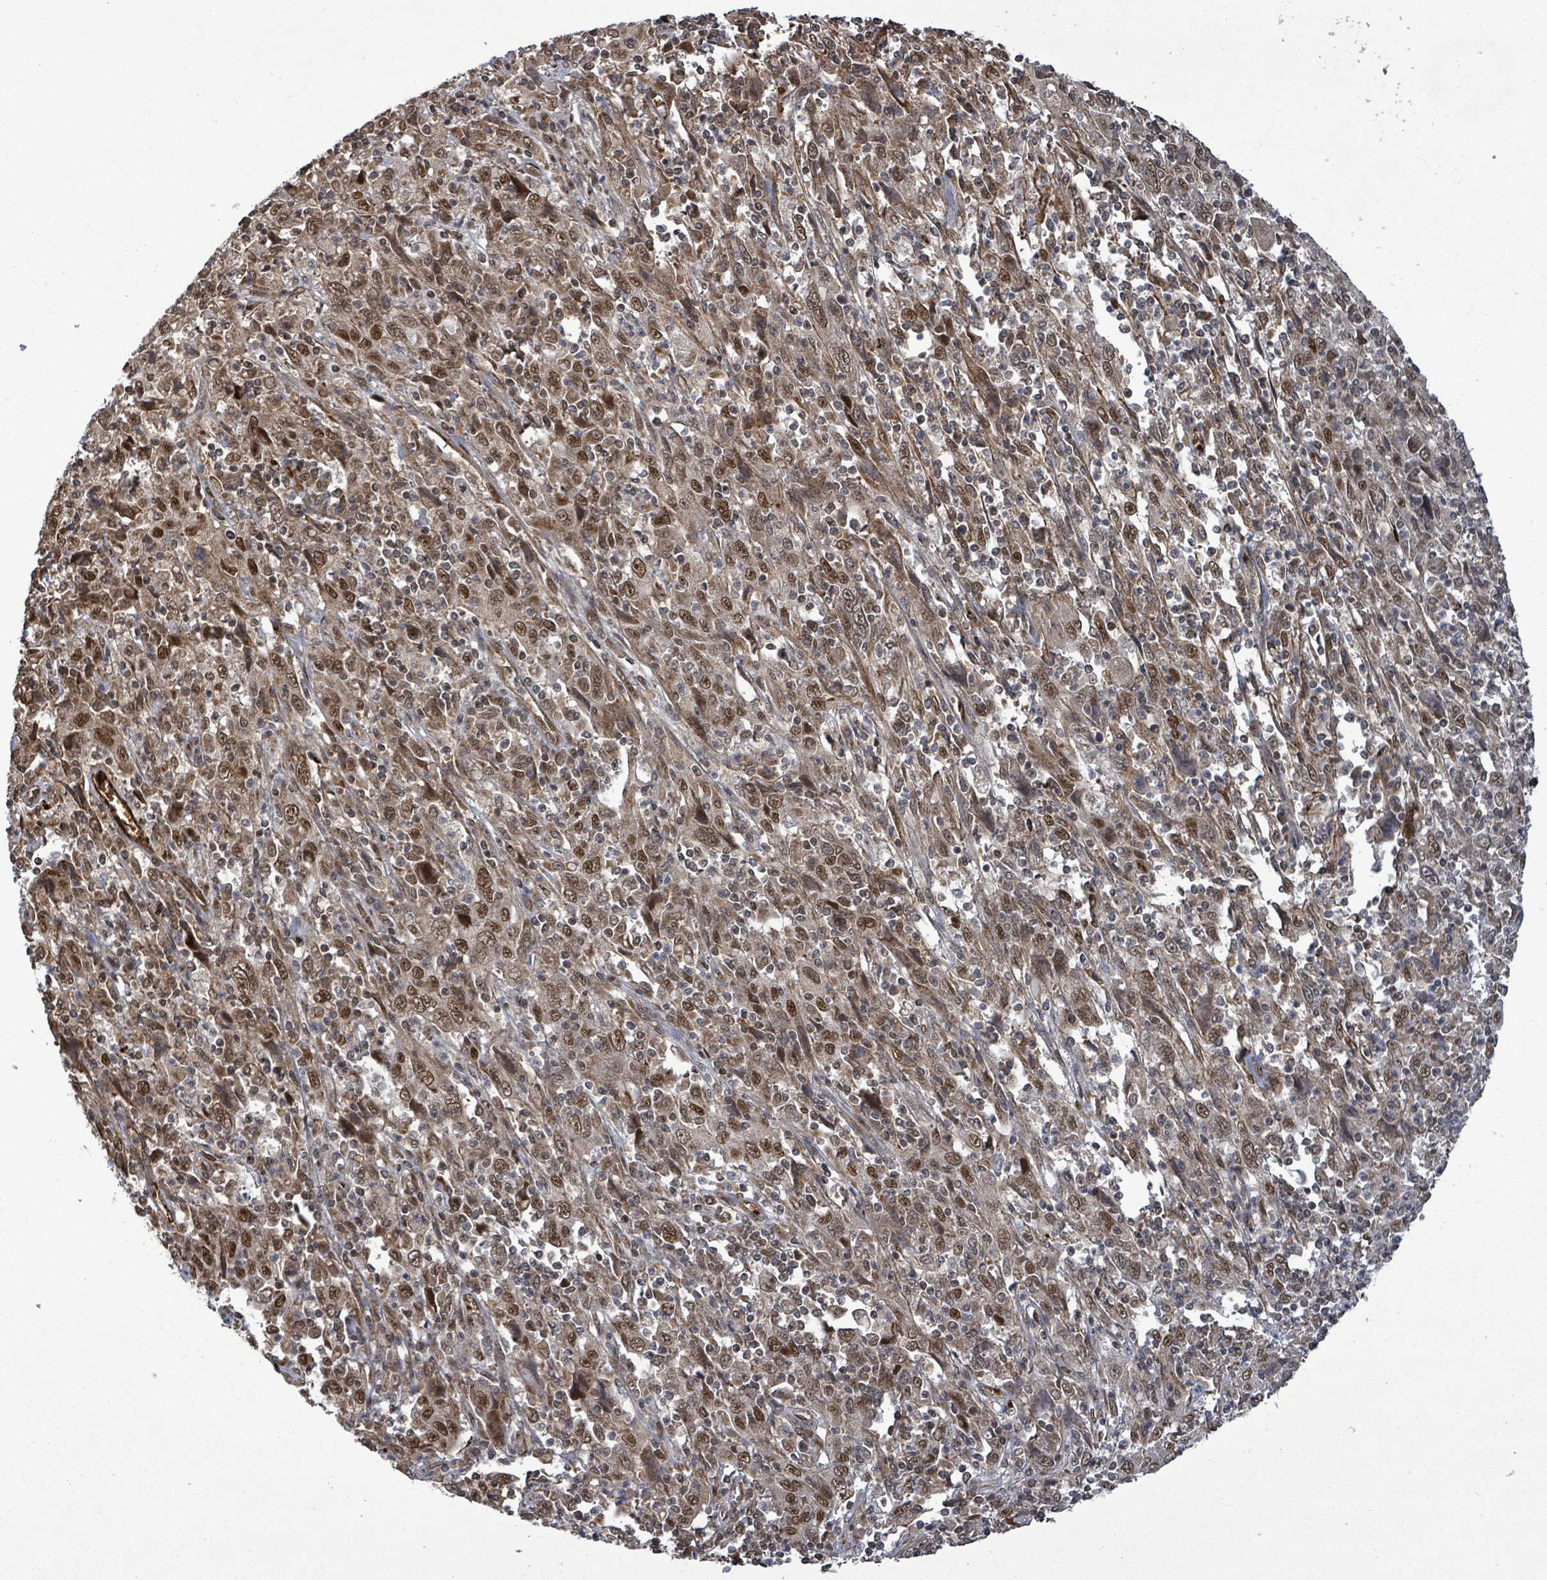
{"staining": {"intensity": "moderate", "quantity": ">75%", "location": "nuclear"}, "tissue": "cervical cancer", "cell_type": "Tumor cells", "image_type": "cancer", "snomed": [{"axis": "morphology", "description": "Squamous cell carcinoma, NOS"}, {"axis": "topography", "description": "Cervix"}], "caption": "Protein expression analysis of cervical cancer shows moderate nuclear staining in about >75% of tumor cells.", "gene": "PATZ1", "patient": {"sex": "female", "age": 46}}